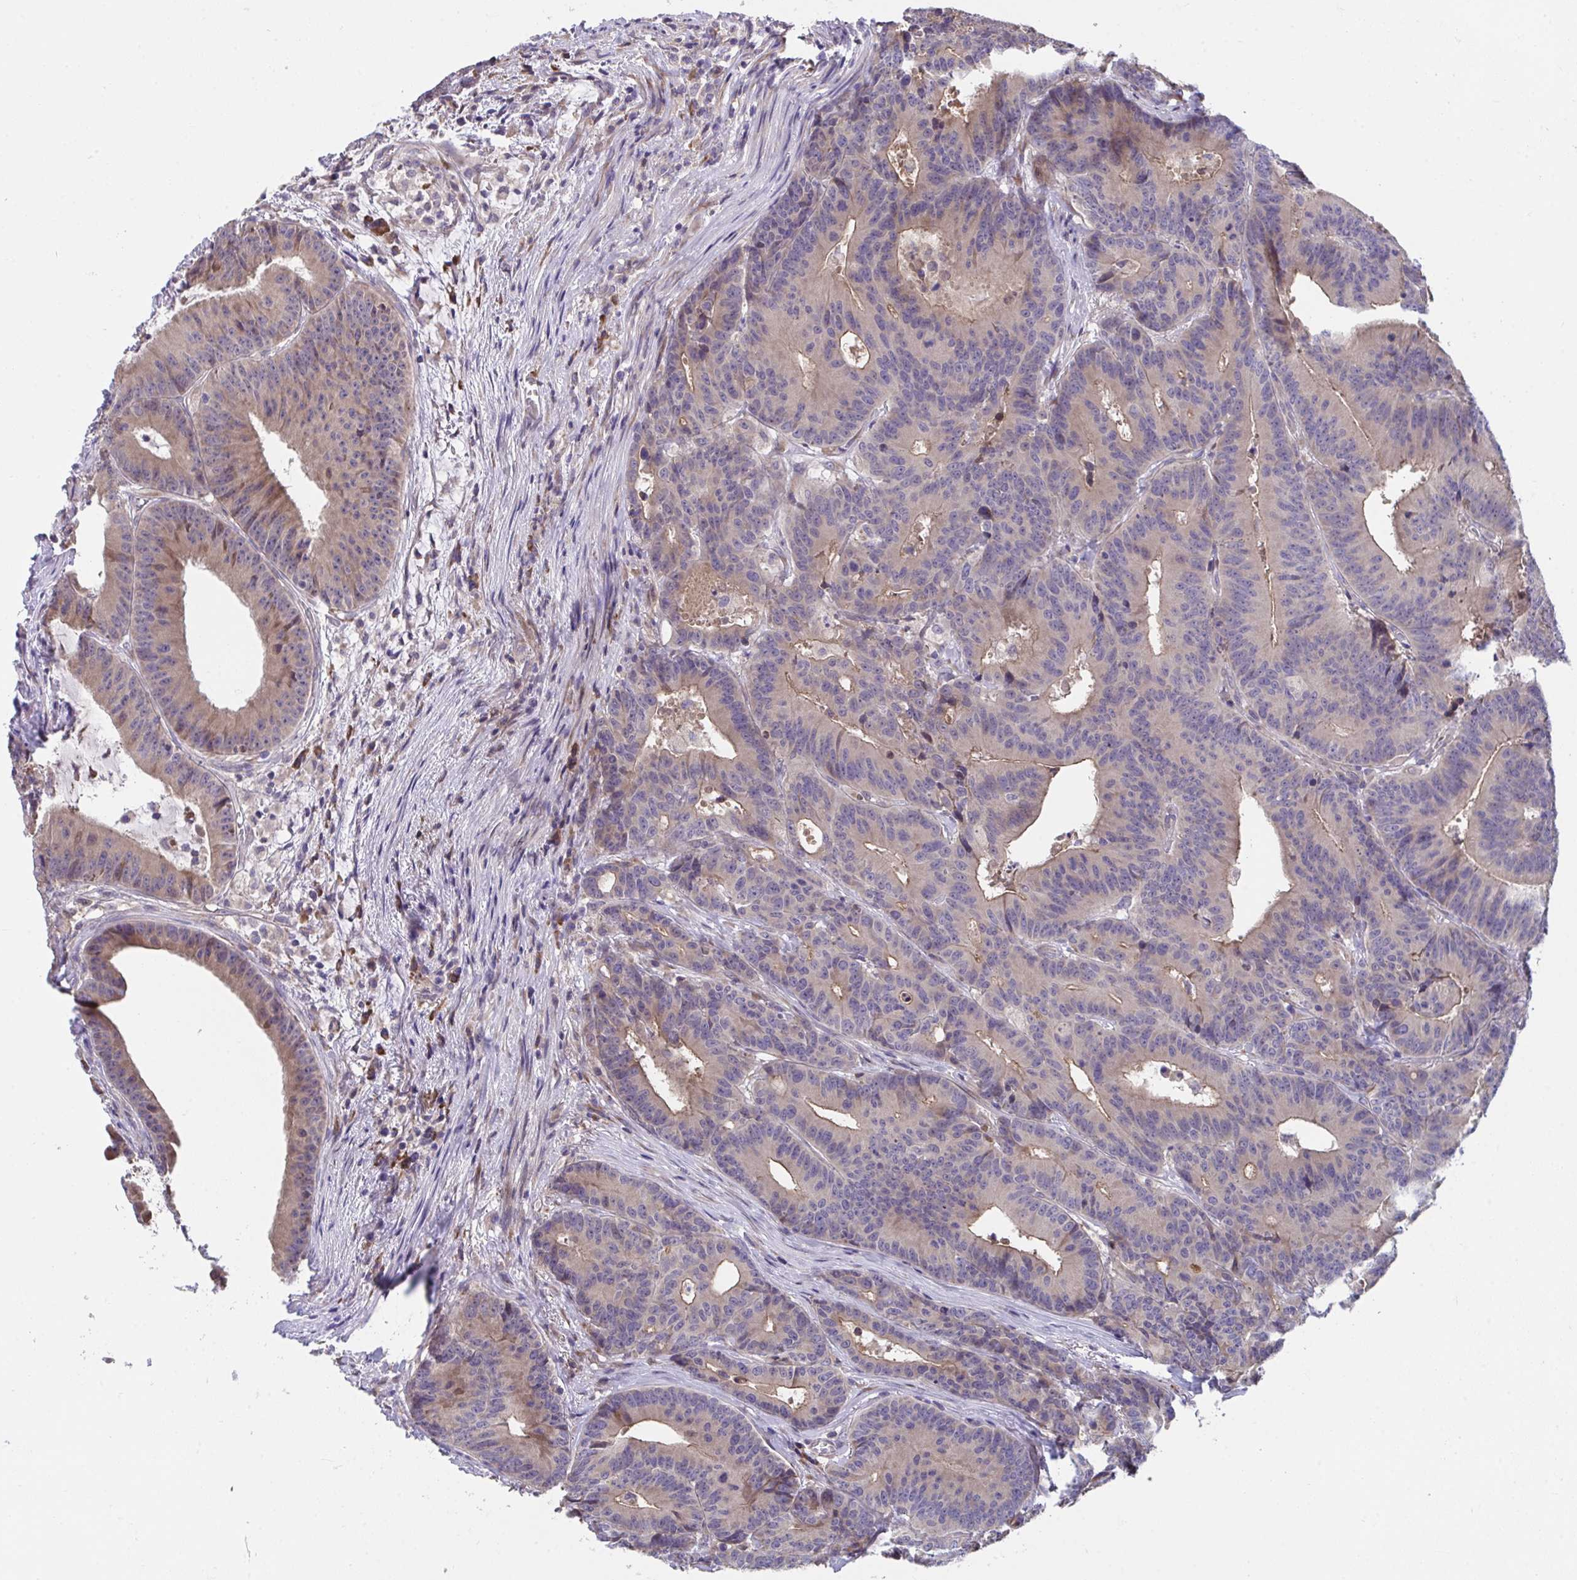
{"staining": {"intensity": "moderate", "quantity": "25%-75%", "location": "cytoplasmic/membranous"}, "tissue": "colorectal cancer", "cell_type": "Tumor cells", "image_type": "cancer", "snomed": [{"axis": "morphology", "description": "Adenocarcinoma, NOS"}, {"axis": "topography", "description": "Colon"}], "caption": "A micrograph of colorectal cancer stained for a protein reveals moderate cytoplasmic/membranous brown staining in tumor cells.", "gene": "SUSD4", "patient": {"sex": "female", "age": 78}}